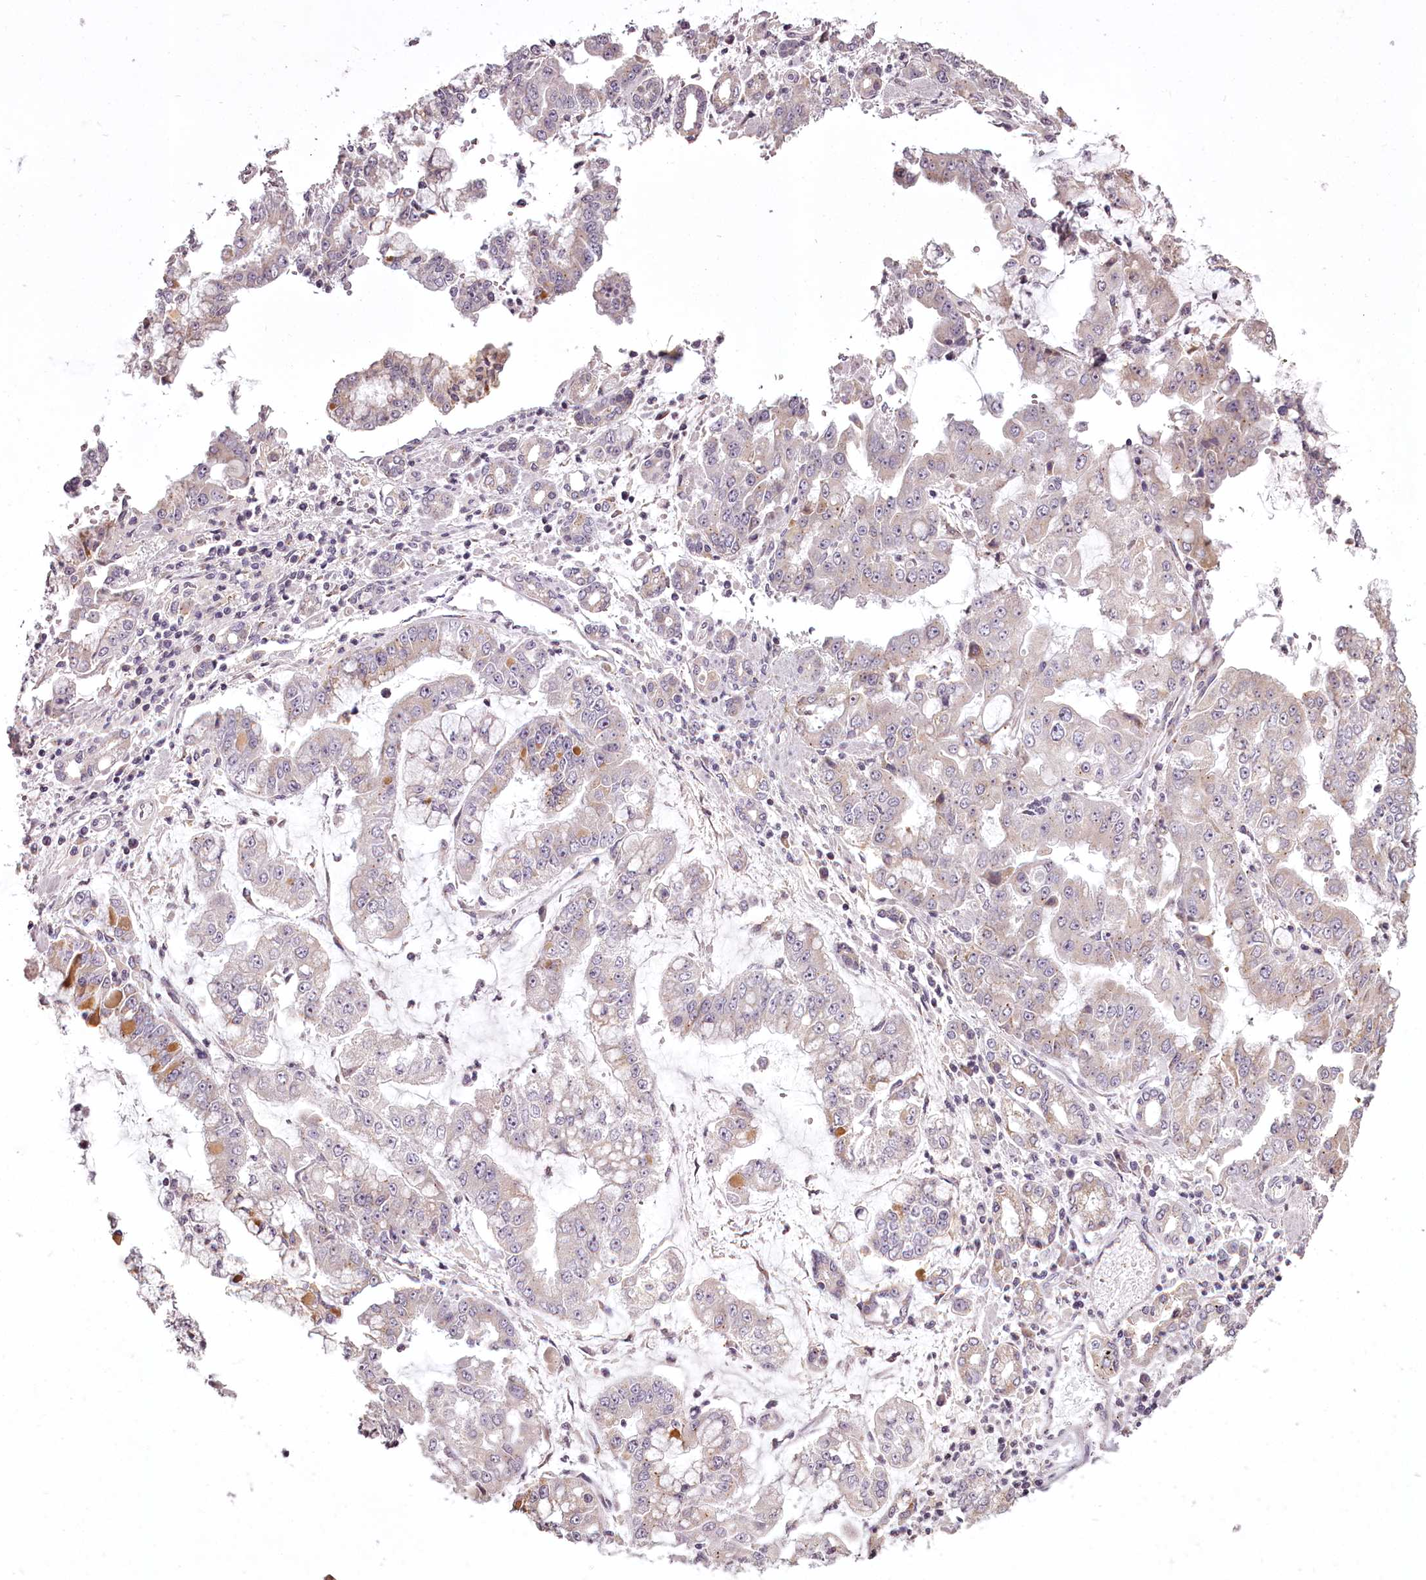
{"staining": {"intensity": "weak", "quantity": "<25%", "location": "cytoplasmic/membranous"}, "tissue": "stomach cancer", "cell_type": "Tumor cells", "image_type": "cancer", "snomed": [{"axis": "morphology", "description": "Adenocarcinoma, NOS"}, {"axis": "topography", "description": "Stomach"}], "caption": "A high-resolution image shows immunohistochemistry staining of stomach cancer, which demonstrates no significant staining in tumor cells. Brightfield microscopy of immunohistochemistry stained with DAB (brown) and hematoxylin (blue), captured at high magnification.", "gene": "CCDC92", "patient": {"sex": "male", "age": 76}}